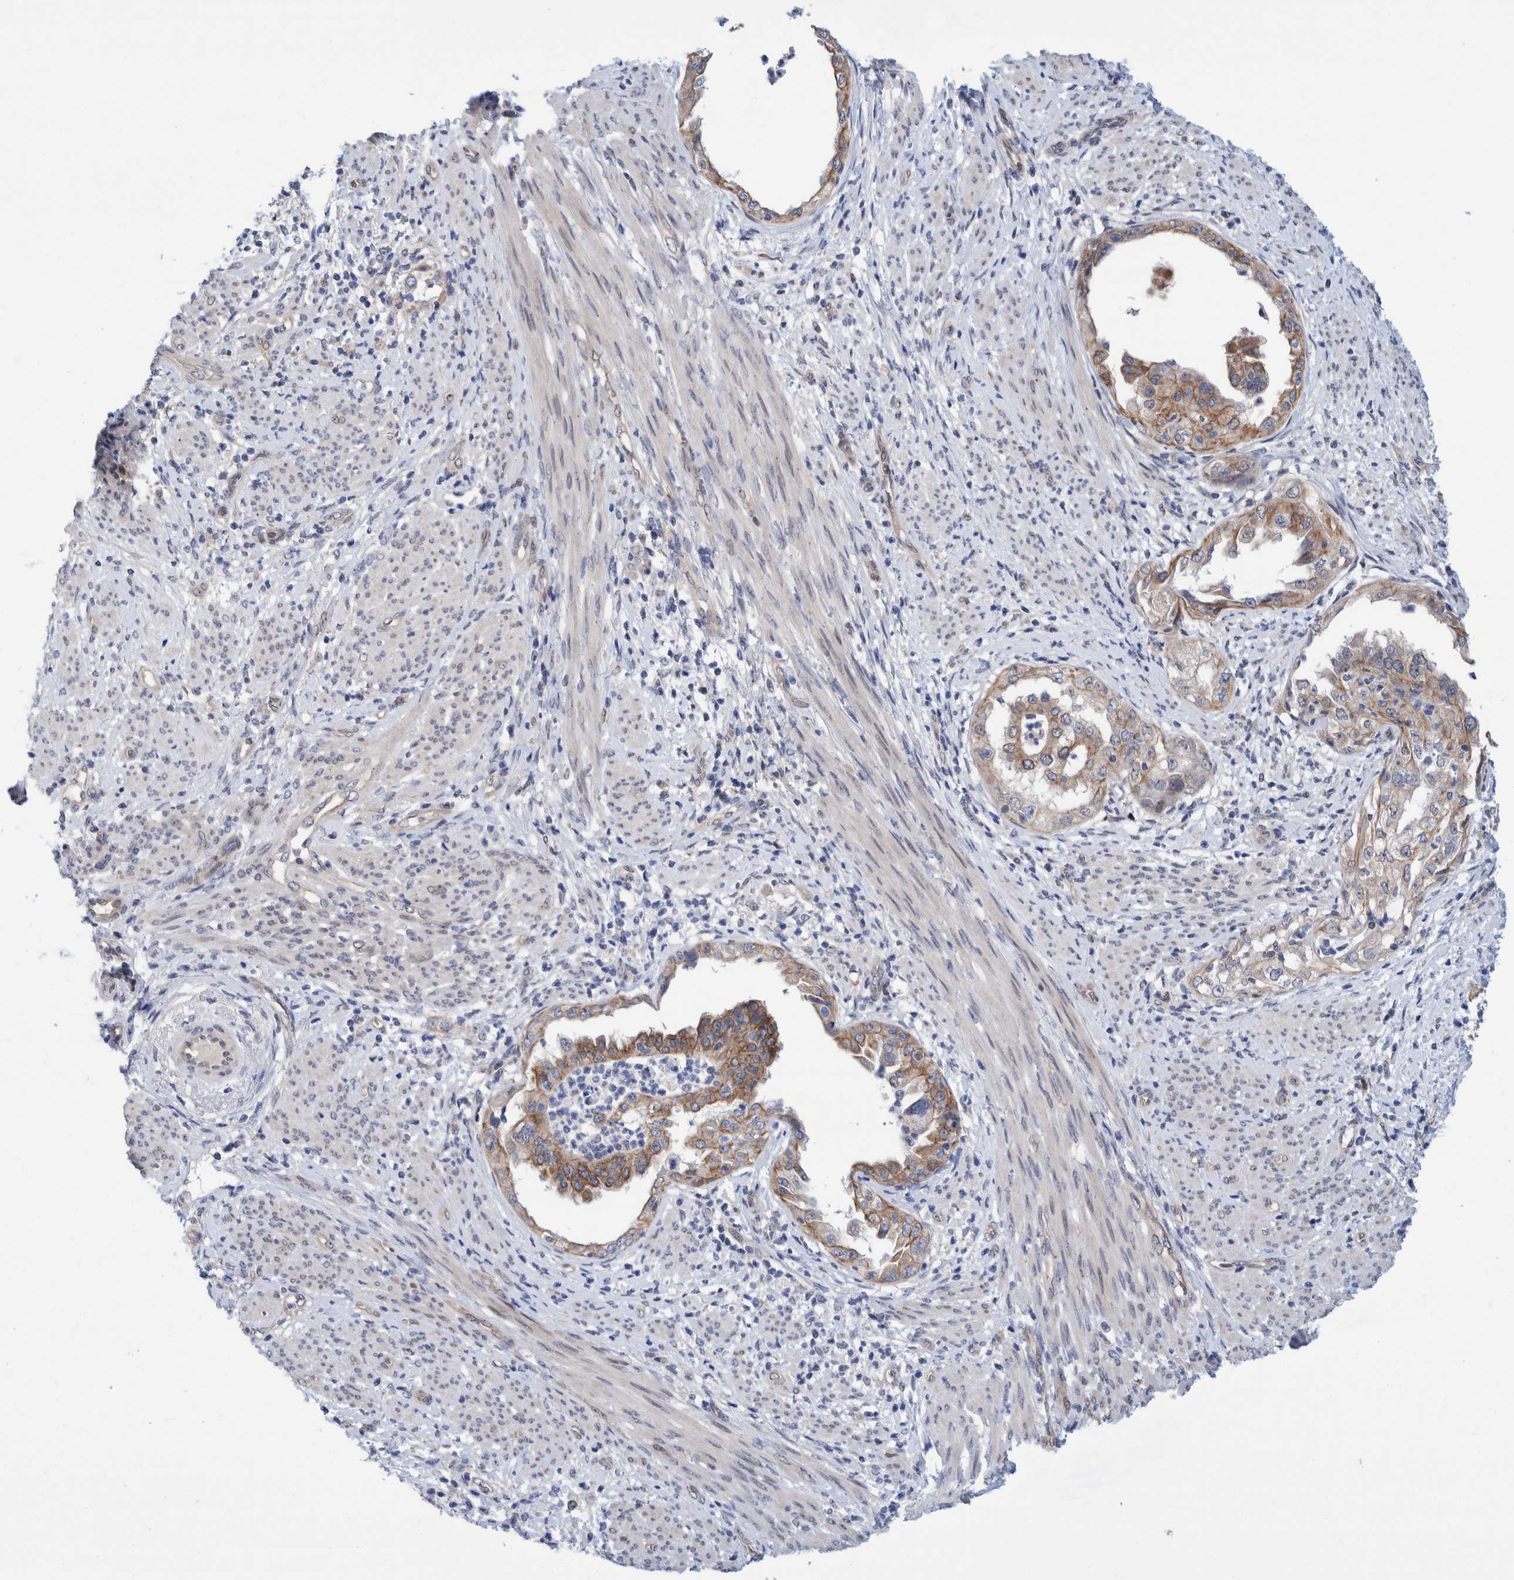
{"staining": {"intensity": "moderate", "quantity": ">75%", "location": "cytoplasmic/membranous"}, "tissue": "endometrial cancer", "cell_type": "Tumor cells", "image_type": "cancer", "snomed": [{"axis": "morphology", "description": "Adenocarcinoma, NOS"}, {"axis": "topography", "description": "Endometrium"}], "caption": "The immunohistochemical stain highlights moderate cytoplasmic/membranous staining in tumor cells of endometrial adenocarcinoma tissue.", "gene": "PFAS", "patient": {"sex": "female", "age": 85}}